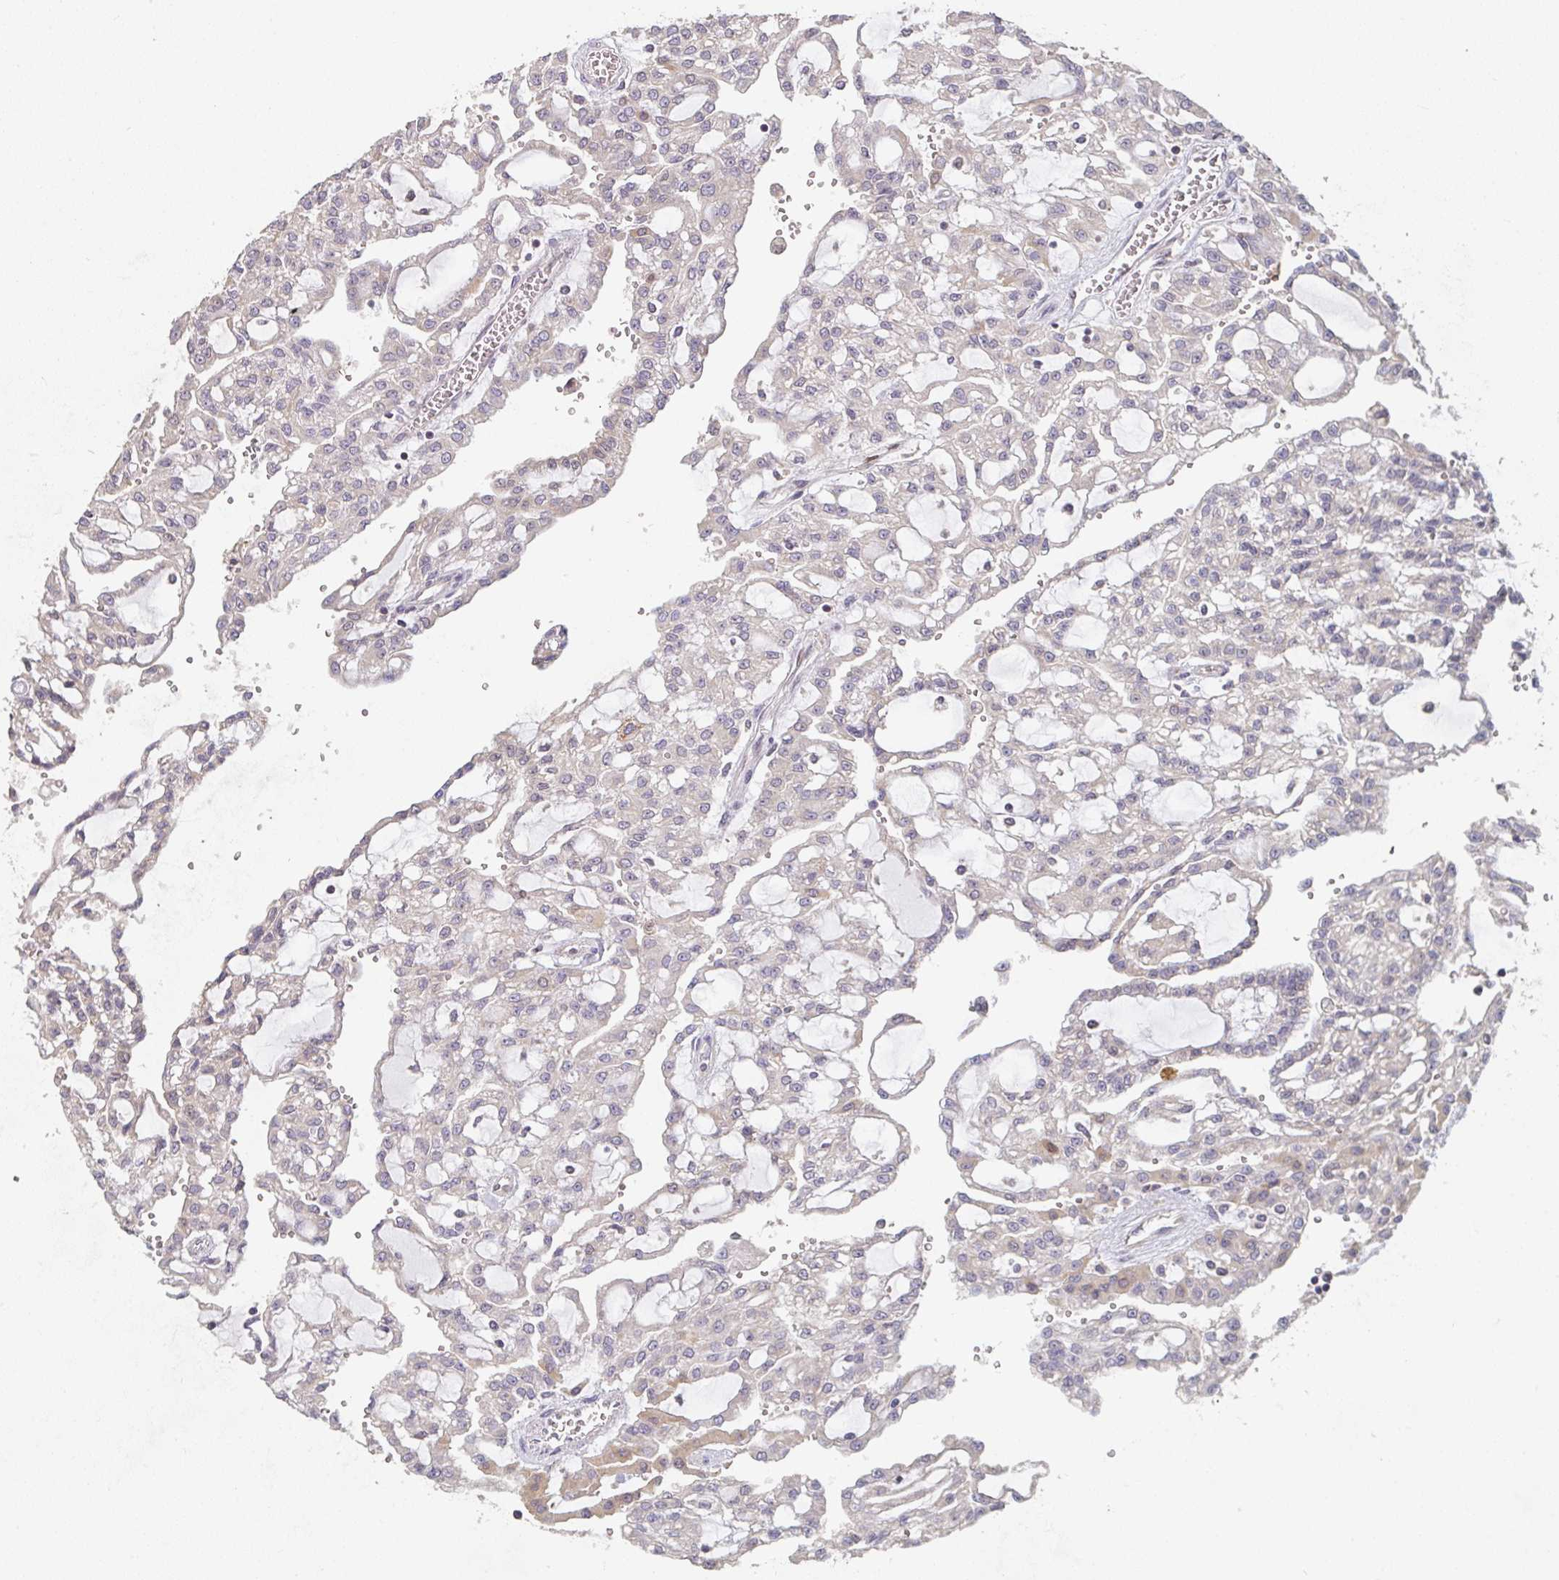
{"staining": {"intensity": "negative", "quantity": "none", "location": "none"}, "tissue": "renal cancer", "cell_type": "Tumor cells", "image_type": "cancer", "snomed": [{"axis": "morphology", "description": "Adenocarcinoma, NOS"}, {"axis": "topography", "description": "Kidney"}], "caption": "Protein analysis of adenocarcinoma (renal) demonstrates no significant expression in tumor cells. (DAB immunohistochemistry with hematoxylin counter stain).", "gene": "RANGRF", "patient": {"sex": "male", "age": 63}}